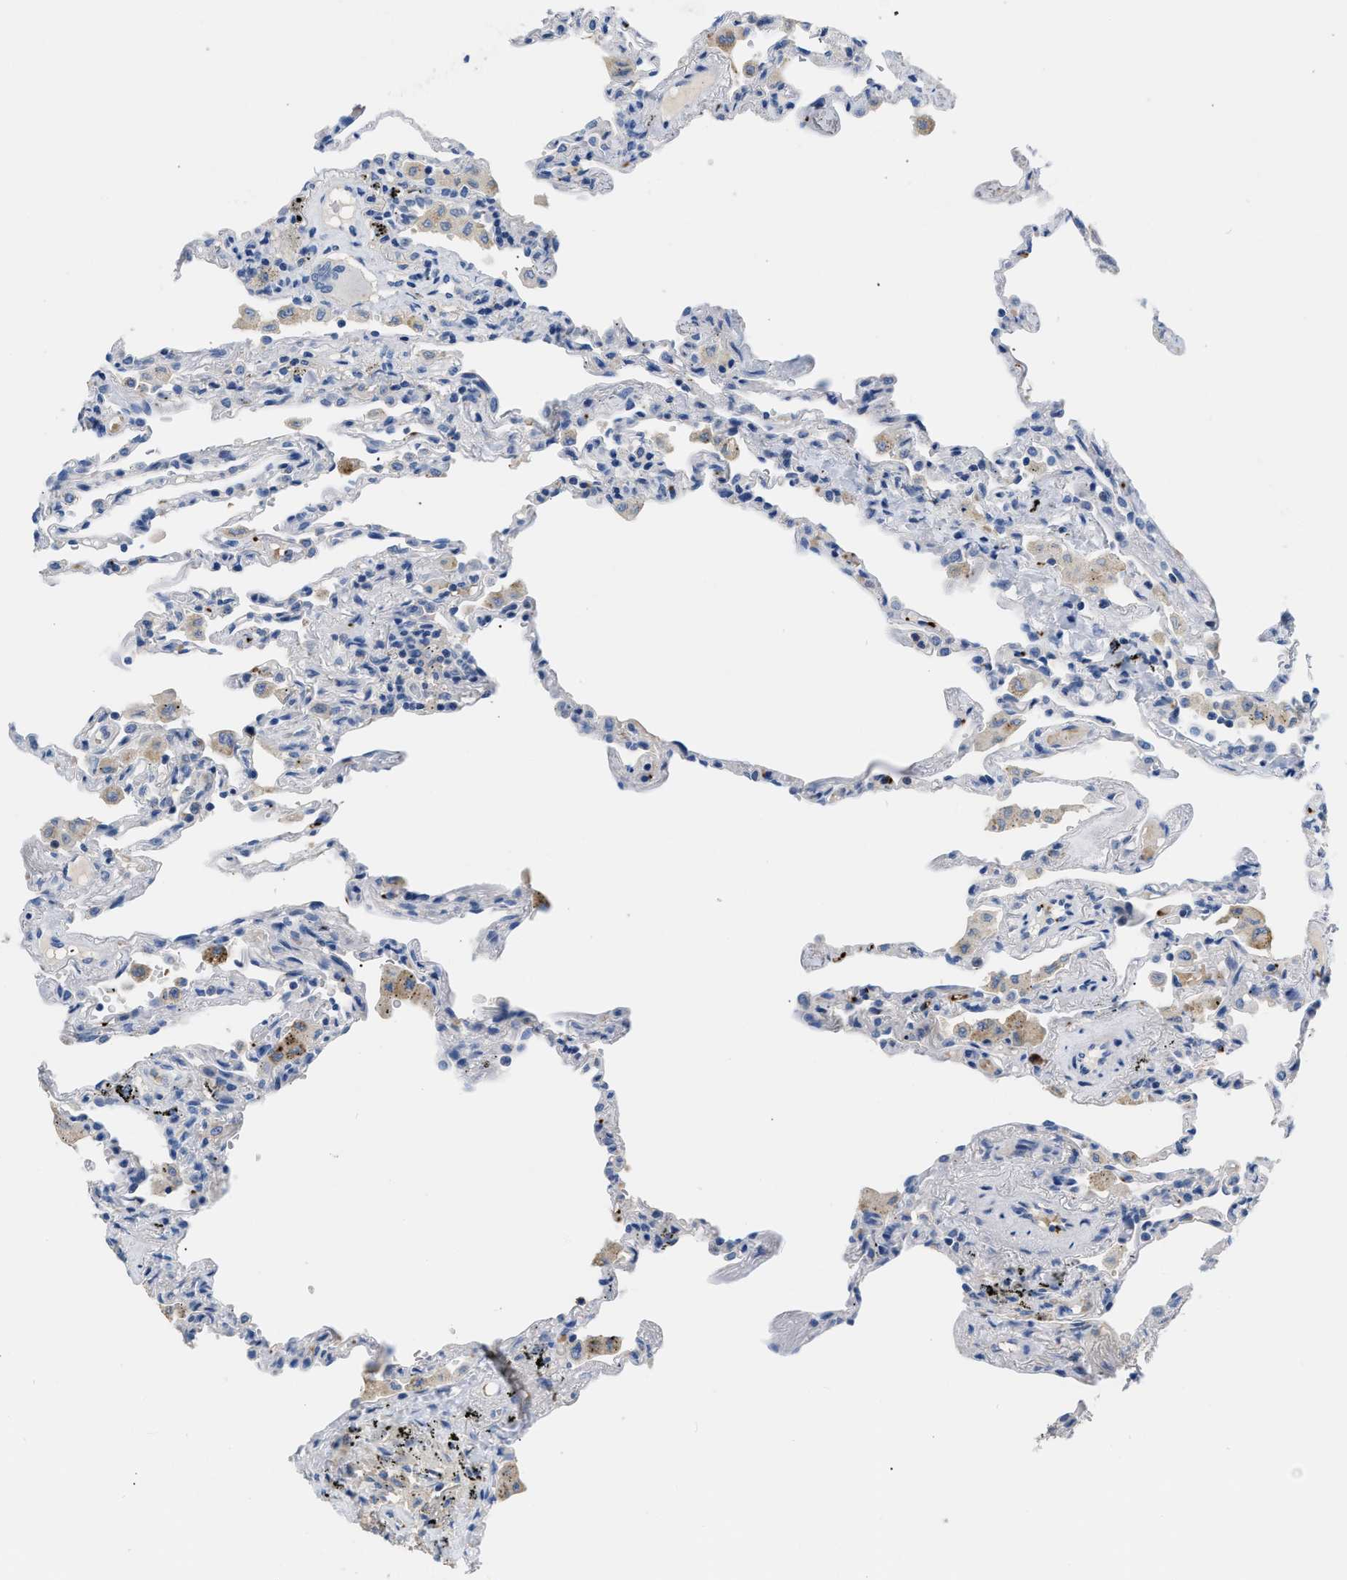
{"staining": {"intensity": "negative", "quantity": "none", "location": "none"}, "tissue": "lung", "cell_type": "Alveolar cells", "image_type": "normal", "snomed": [{"axis": "morphology", "description": "Normal tissue, NOS"}, {"axis": "topography", "description": "Lung"}], "caption": "IHC image of normal human lung stained for a protein (brown), which exhibits no expression in alveolar cells.", "gene": "FGF18", "patient": {"sex": "male", "age": 59}}